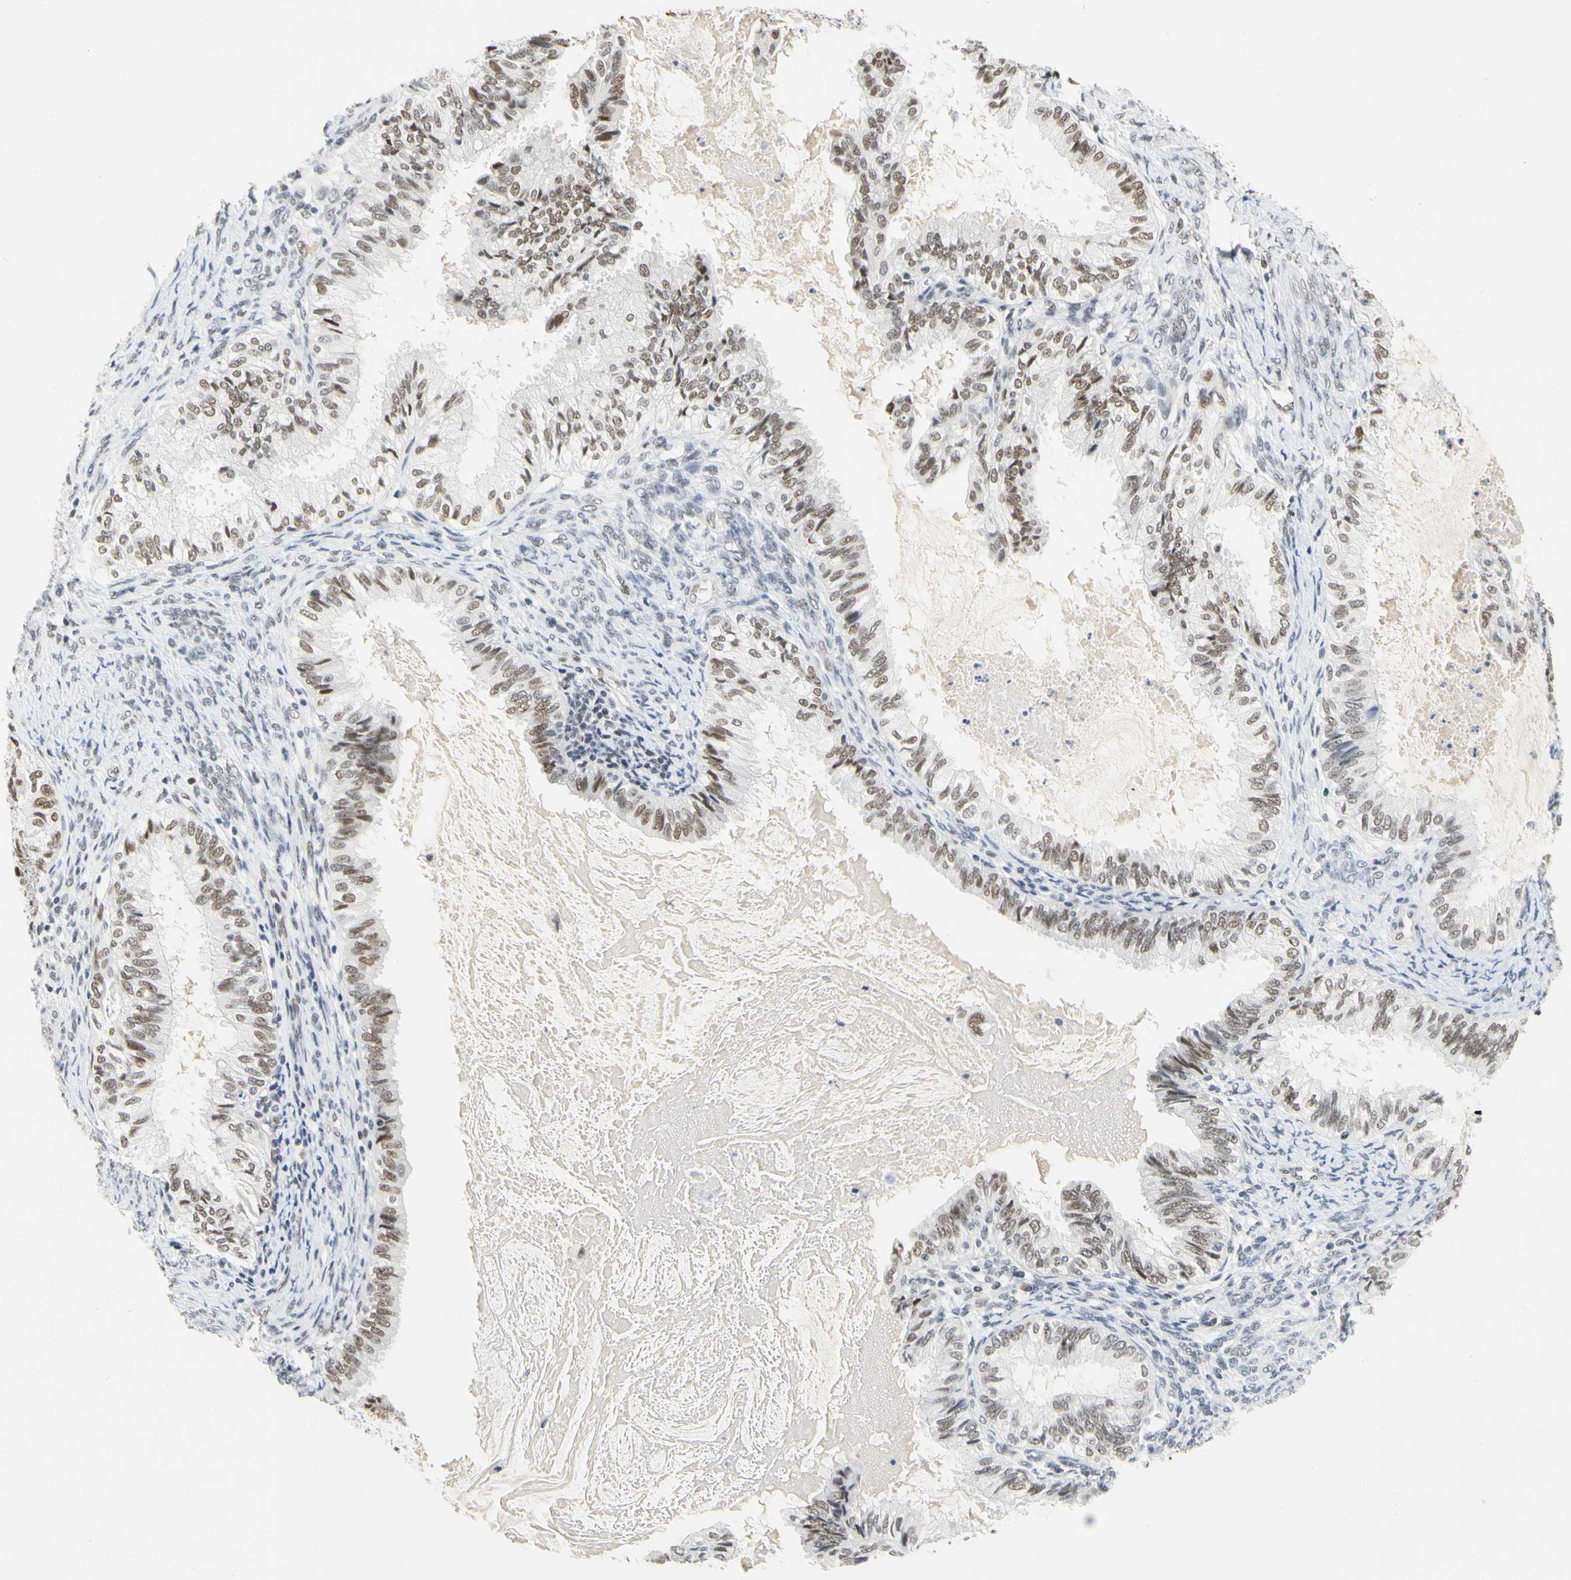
{"staining": {"intensity": "moderate", "quantity": ">75%", "location": "nuclear"}, "tissue": "cervical cancer", "cell_type": "Tumor cells", "image_type": "cancer", "snomed": [{"axis": "morphology", "description": "Normal tissue, NOS"}, {"axis": "morphology", "description": "Adenocarcinoma, NOS"}, {"axis": "topography", "description": "Cervix"}, {"axis": "topography", "description": "Endometrium"}], "caption": "IHC micrograph of human cervical adenocarcinoma stained for a protein (brown), which displays medium levels of moderate nuclear positivity in approximately >75% of tumor cells.", "gene": "ZSCAN16", "patient": {"sex": "female", "age": 86}}